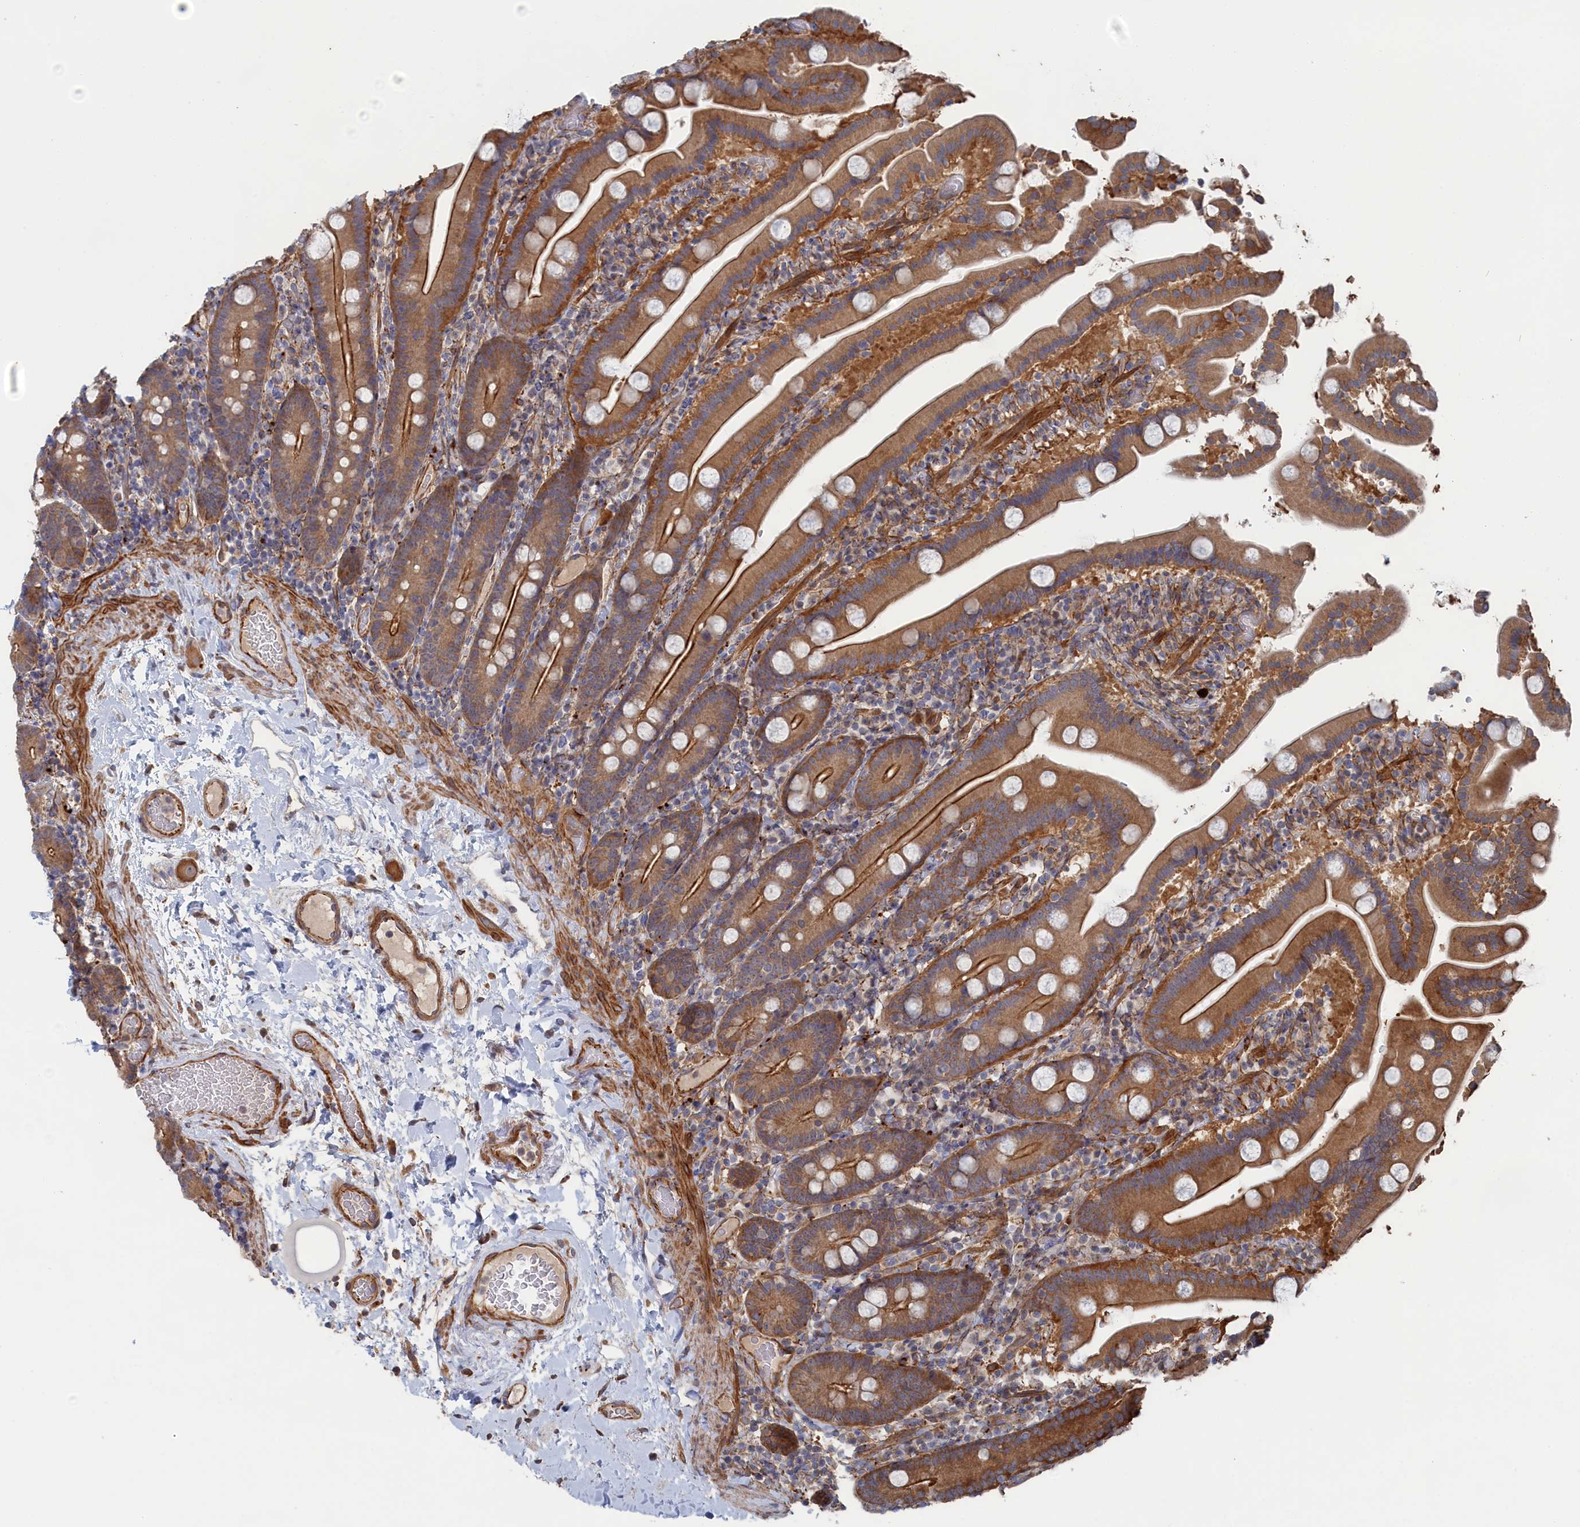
{"staining": {"intensity": "moderate", "quantity": ">75%", "location": "cytoplasmic/membranous"}, "tissue": "duodenum", "cell_type": "Glandular cells", "image_type": "normal", "snomed": [{"axis": "morphology", "description": "Normal tissue, NOS"}, {"axis": "topography", "description": "Duodenum"}], "caption": "Normal duodenum reveals moderate cytoplasmic/membranous expression in approximately >75% of glandular cells, visualized by immunohistochemistry. (IHC, brightfield microscopy, high magnification).", "gene": "FILIP1L", "patient": {"sex": "male", "age": 55}}